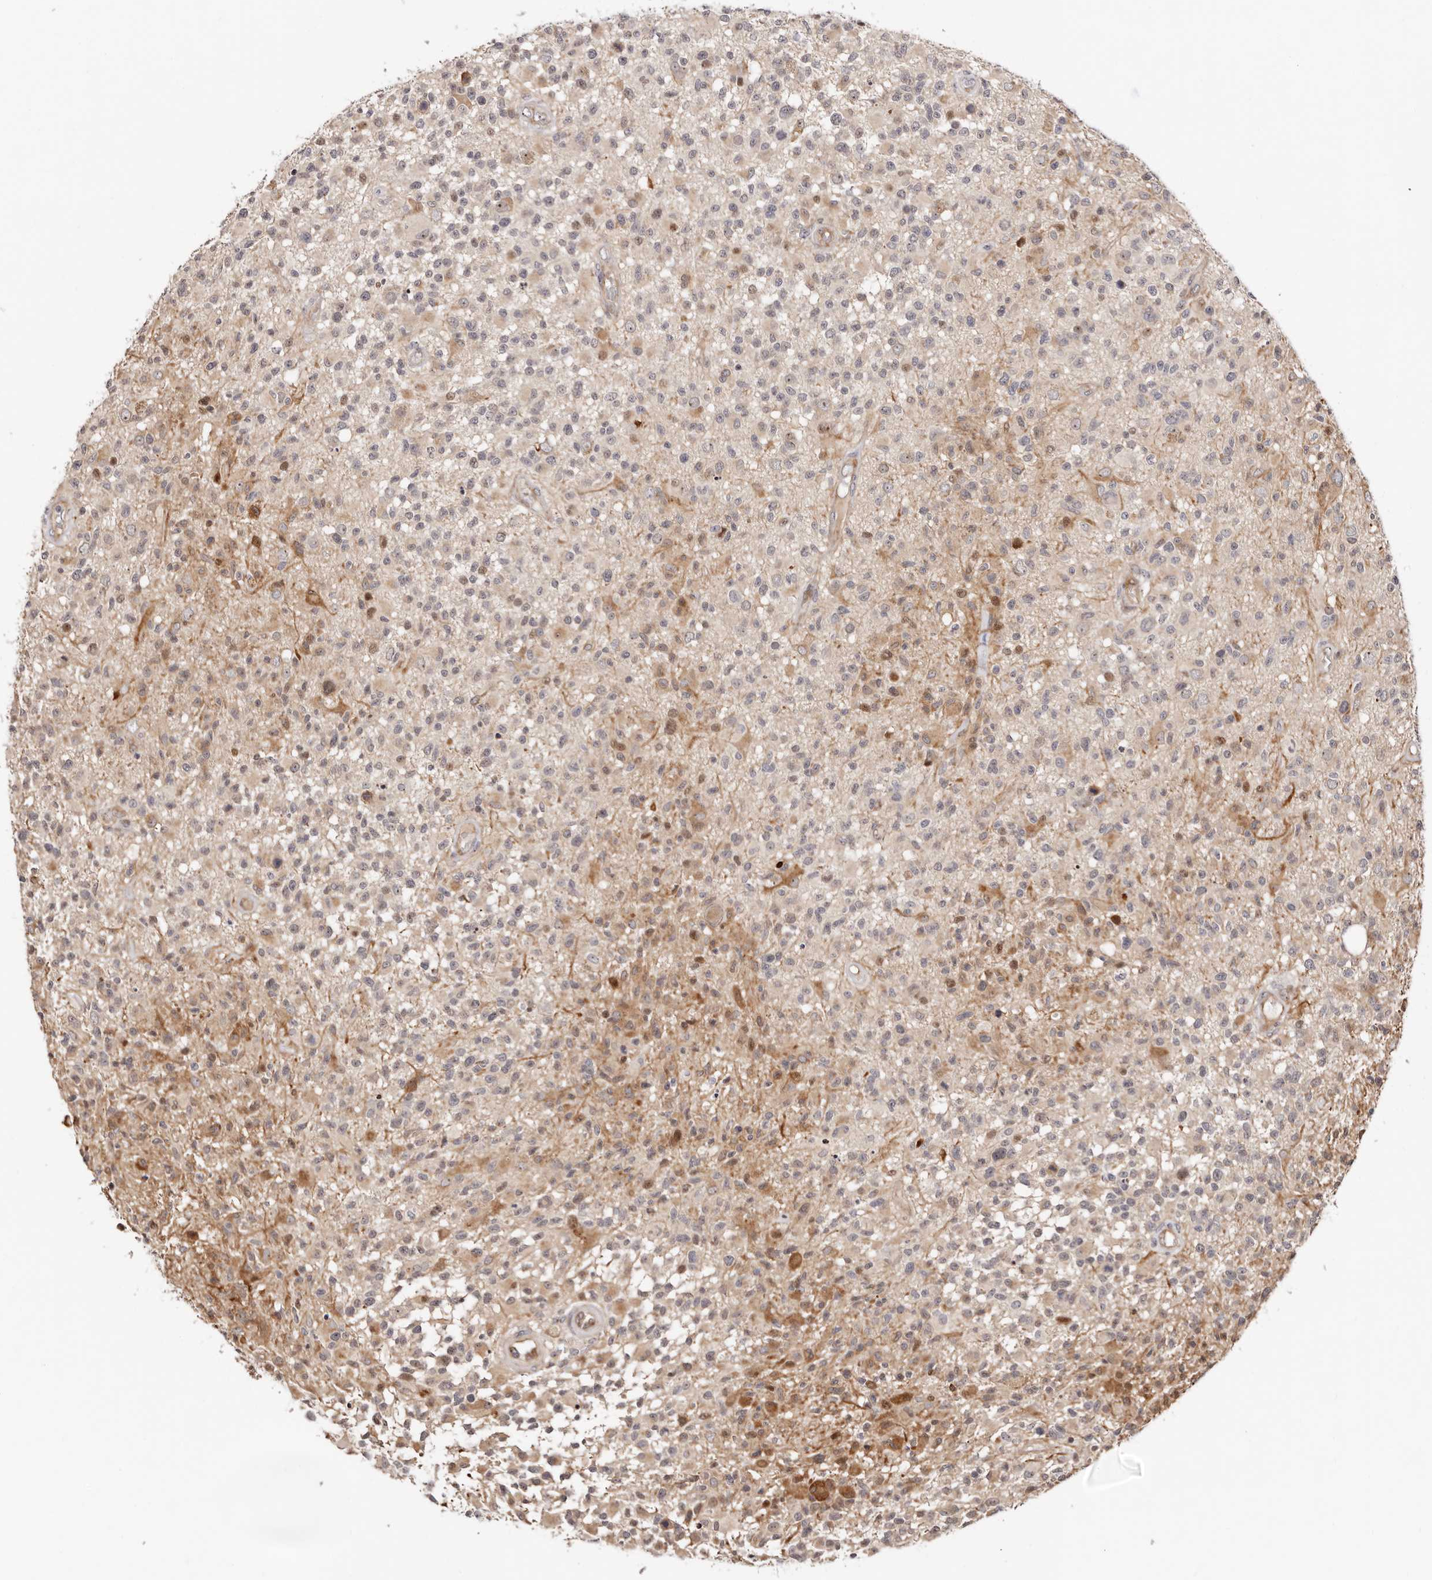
{"staining": {"intensity": "moderate", "quantity": "25%-75%", "location": "cytoplasmic/membranous"}, "tissue": "glioma", "cell_type": "Tumor cells", "image_type": "cancer", "snomed": [{"axis": "morphology", "description": "Glioma, malignant, High grade"}, {"axis": "morphology", "description": "Glioblastoma, NOS"}, {"axis": "topography", "description": "Brain"}], "caption": "Brown immunohistochemical staining in human malignant high-grade glioma shows moderate cytoplasmic/membranous staining in about 25%-75% of tumor cells.", "gene": "ODF2L", "patient": {"sex": "male", "age": 60}}